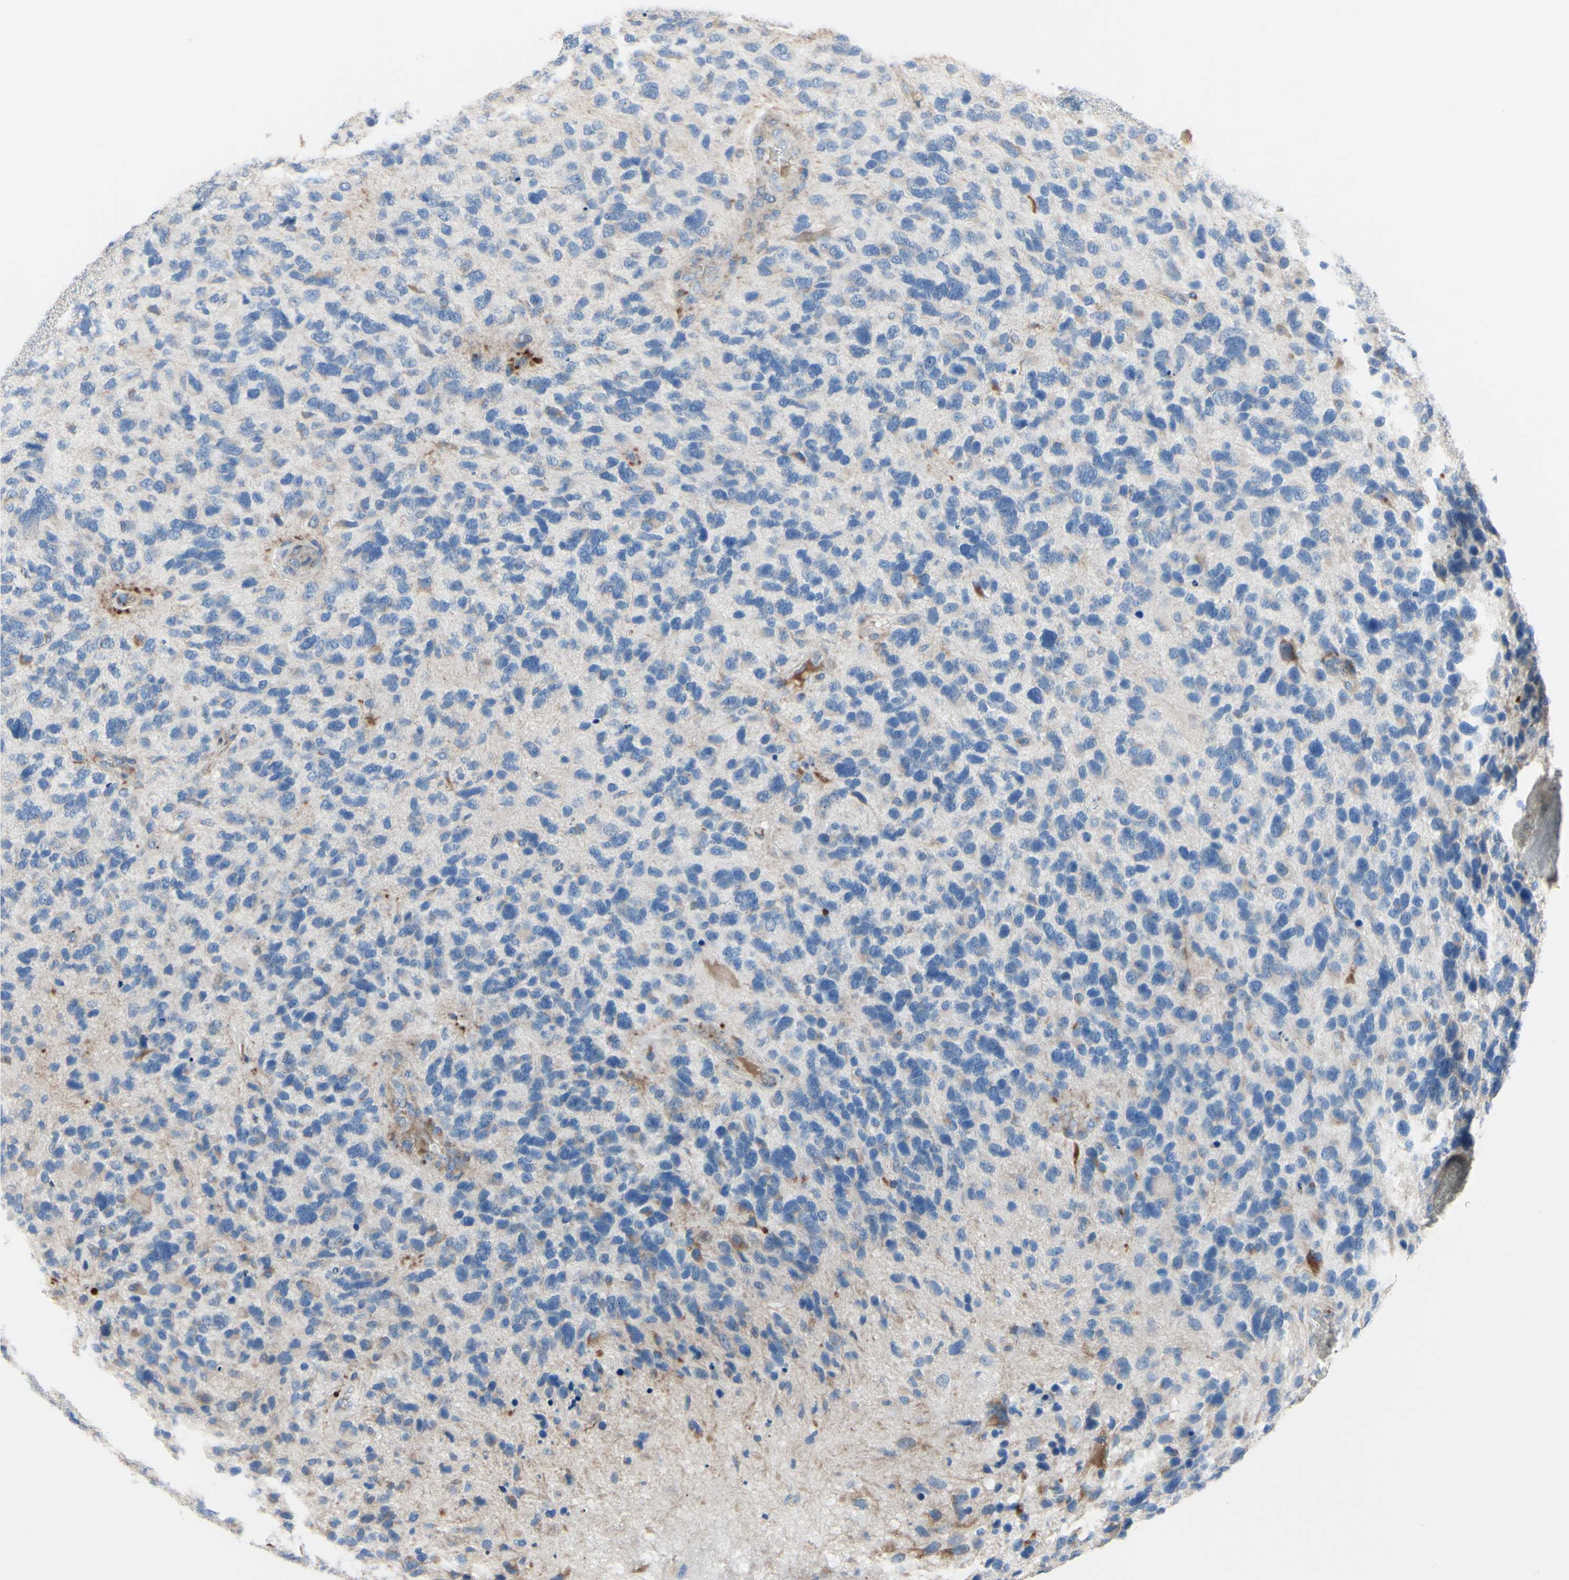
{"staining": {"intensity": "negative", "quantity": "none", "location": "none"}, "tissue": "glioma", "cell_type": "Tumor cells", "image_type": "cancer", "snomed": [{"axis": "morphology", "description": "Glioma, malignant, High grade"}, {"axis": "topography", "description": "Brain"}], "caption": "DAB immunohistochemical staining of human malignant glioma (high-grade) reveals no significant expression in tumor cells. The staining was performed using DAB to visualize the protein expression in brown, while the nuclei were stained in blue with hematoxylin (Magnification: 20x).", "gene": "AGPAT5", "patient": {"sex": "female", "age": 58}}